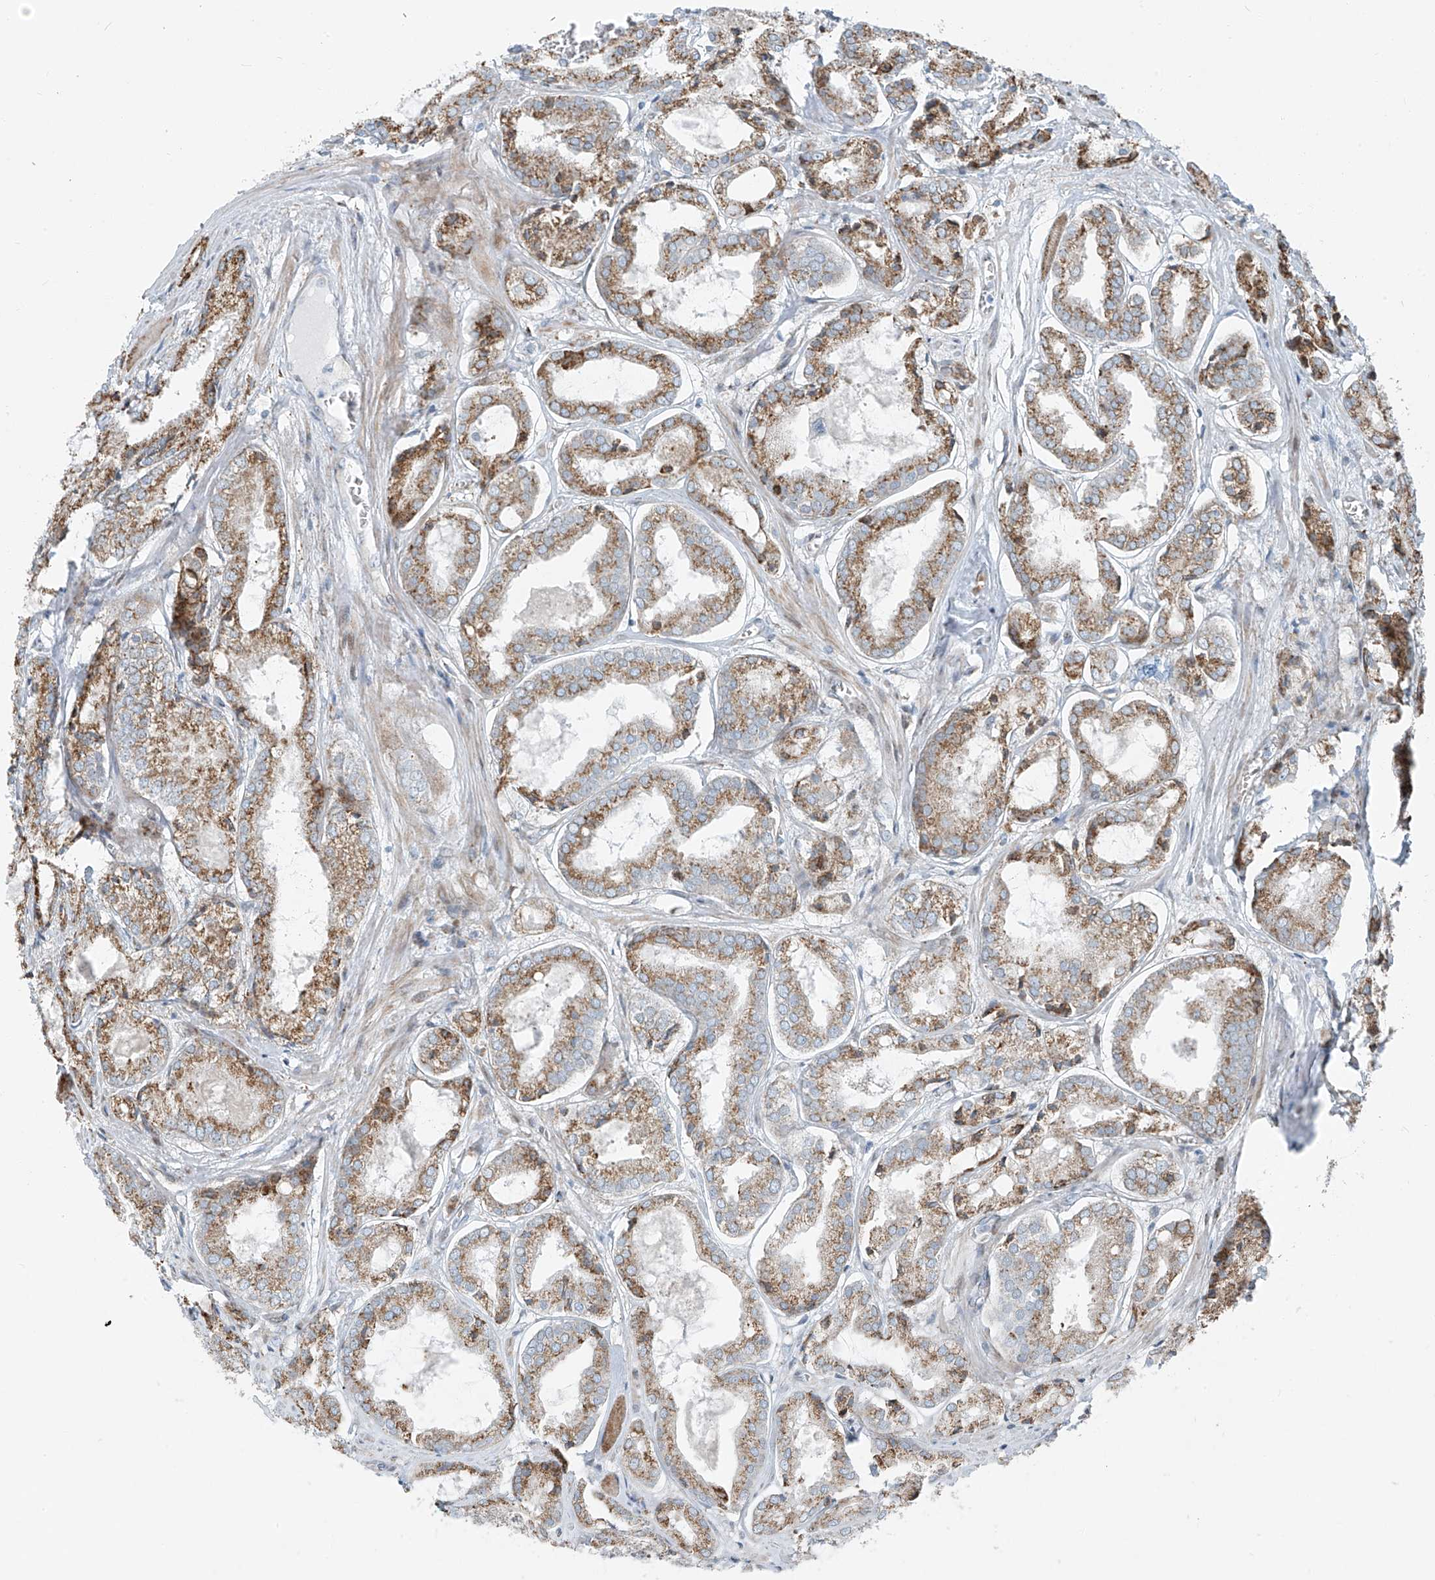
{"staining": {"intensity": "moderate", "quantity": ">75%", "location": "cytoplasmic/membranous"}, "tissue": "prostate cancer", "cell_type": "Tumor cells", "image_type": "cancer", "snomed": [{"axis": "morphology", "description": "Adenocarcinoma, Low grade"}, {"axis": "topography", "description": "Prostate"}], "caption": "Human prostate adenocarcinoma (low-grade) stained for a protein (brown) exhibits moderate cytoplasmic/membranous positive positivity in approximately >75% of tumor cells.", "gene": "HIC2", "patient": {"sex": "male", "age": 67}}